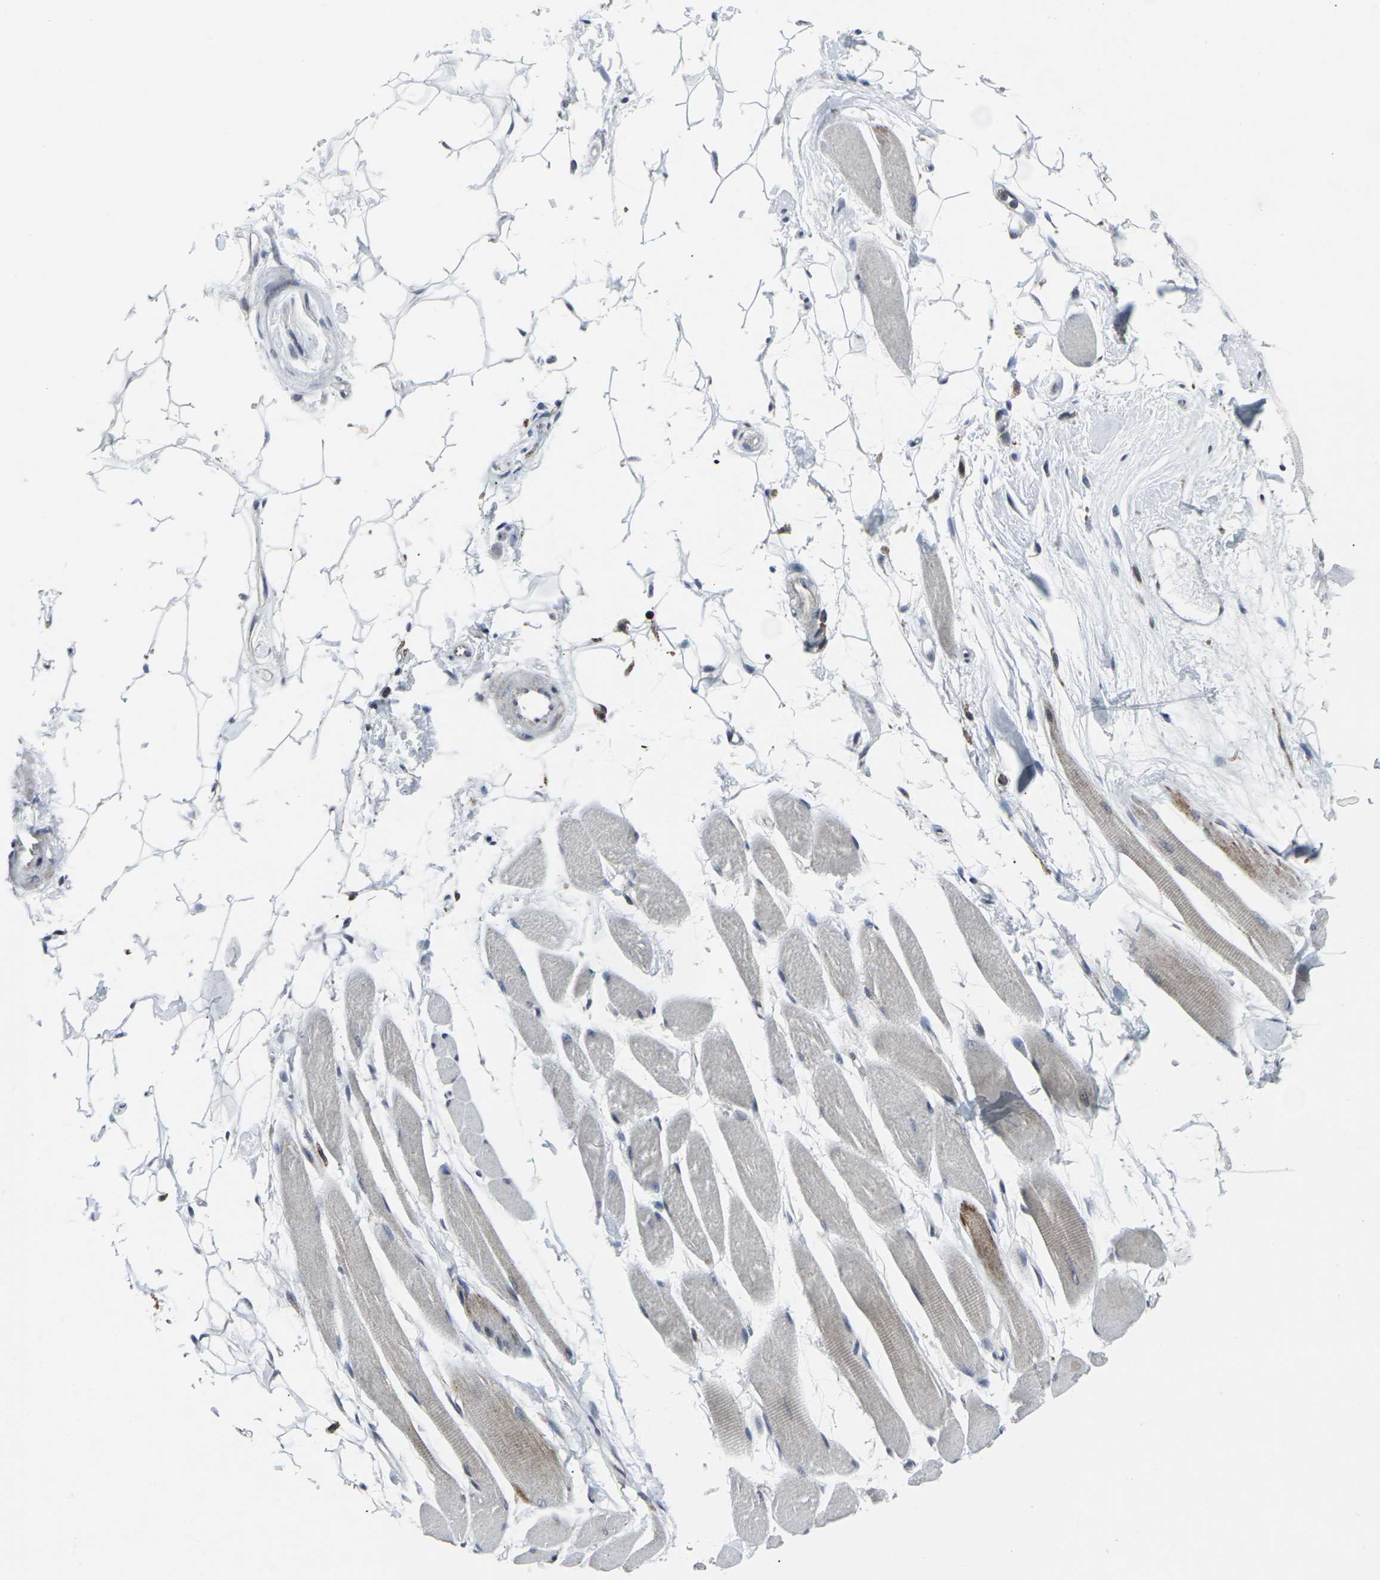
{"staining": {"intensity": "weak", "quantity": "25%-75%", "location": "cytoplasmic/membranous"}, "tissue": "skeletal muscle", "cell_type": "Myocytes", "image_type": "normal", "snomed": [{"axis": "morphology", "description": "Normal tissue, NOS"}, {"axis": "topography", "description": "Skeletal muscle"}, {"axis": "topography", "description": "Oral tissue"}, {"axis": "topography", "description": "Peripheral nerve tissue"}], "caption": "Benign skeletal muscle exhibits weak cytoplasmic/membranous expression in about 25%-75% of myocytes.", "gene": "STAT4", "patient": {"sex": "female", "age": 84}}